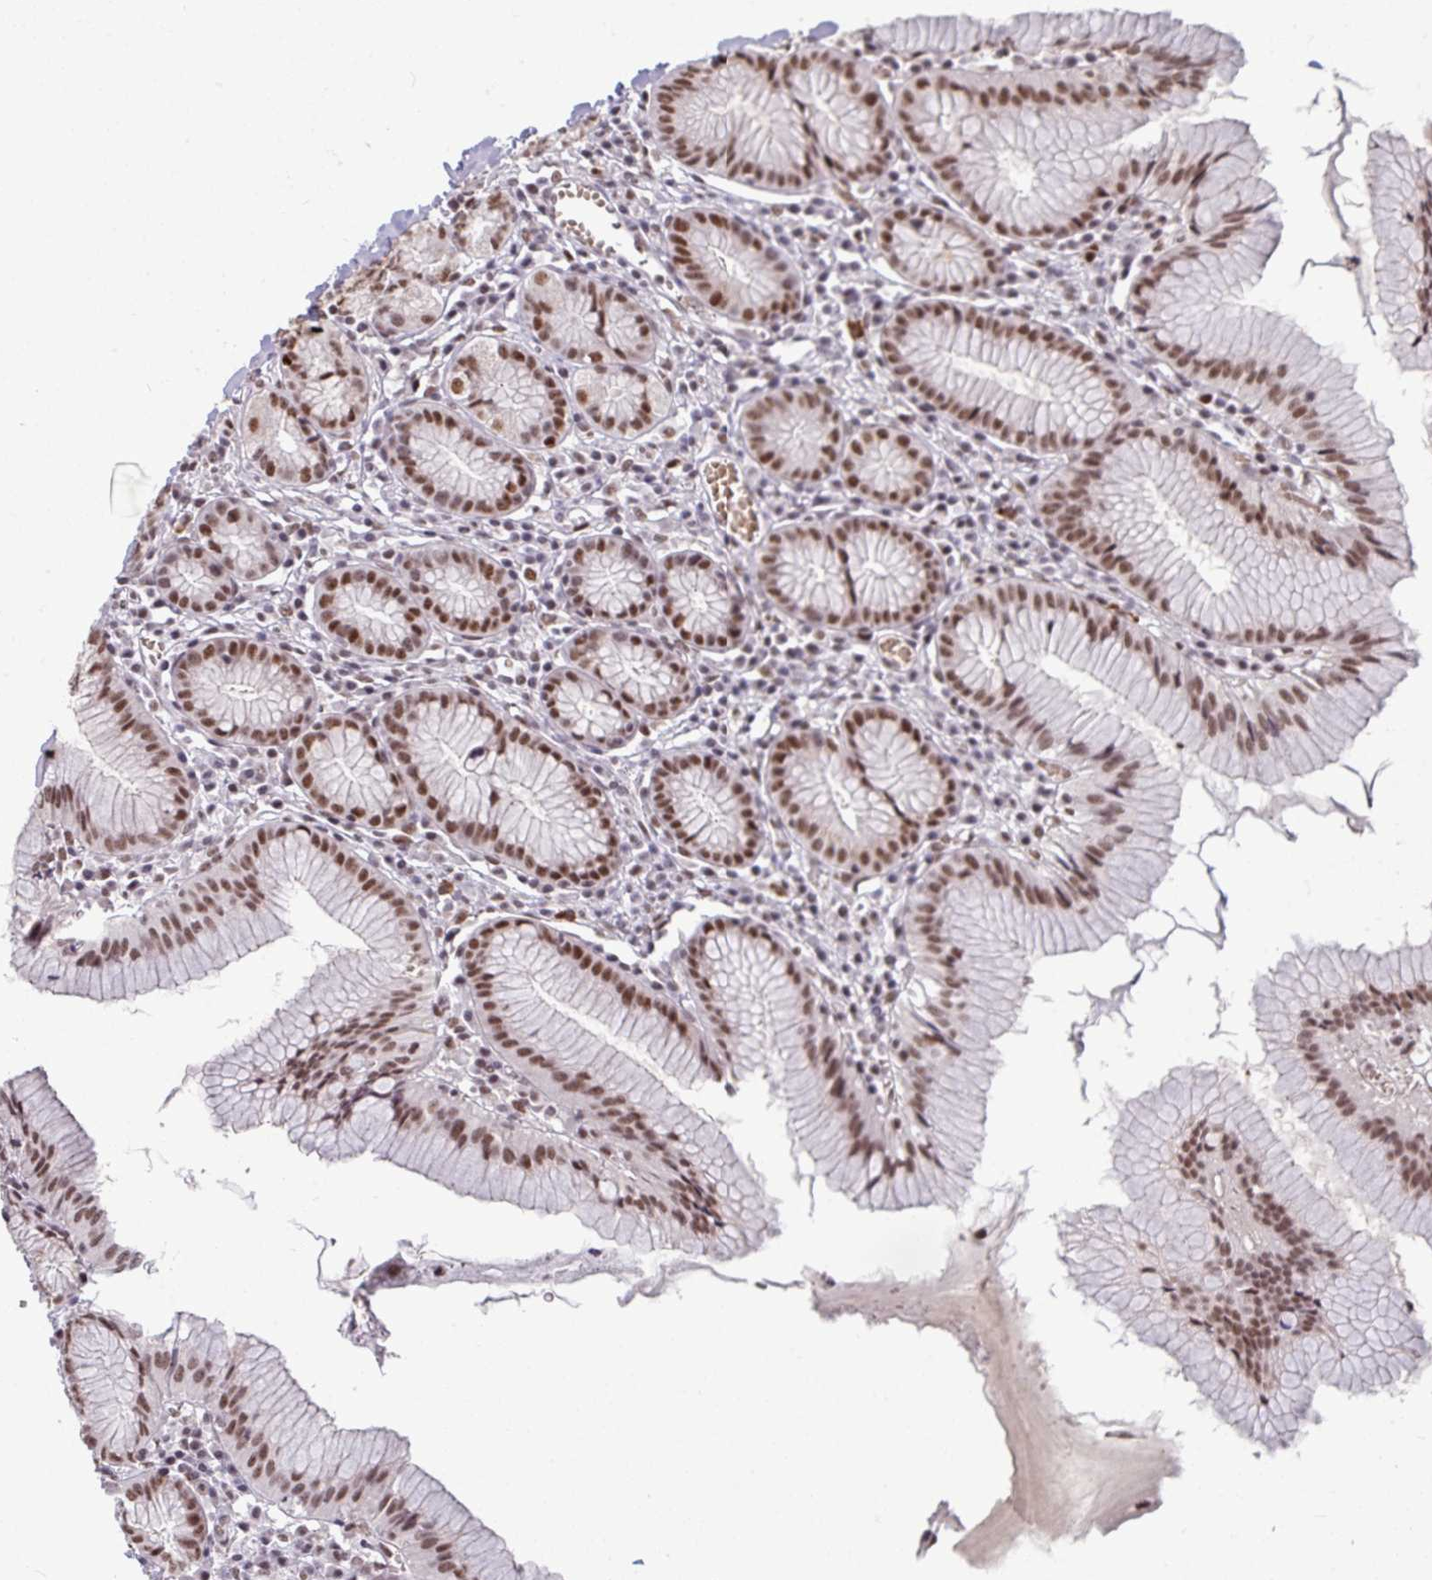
{"staining": {"intensity": "strong", "quantity": ">75%", "location": "nuclear"}, "tissue": "stomach", "cell_type": "Glandular cells", "image_type": "normal", "snomed": [{"axis": "morphology", "description": "Normal tissue, NOS"}, {"axis": "topography", "description": "Stomach"}], "caption": "Normal stomach demonstrates strong nuclear staining in approximately >75% of glandular cells, visualized by immunohistochemistry. (Stains: DAB in brown, nuclei in blue, Microscopy: brightfield microscopy at high magnification).", "gene": "TDG", "patient": {"sex": "male", "age": 55}}